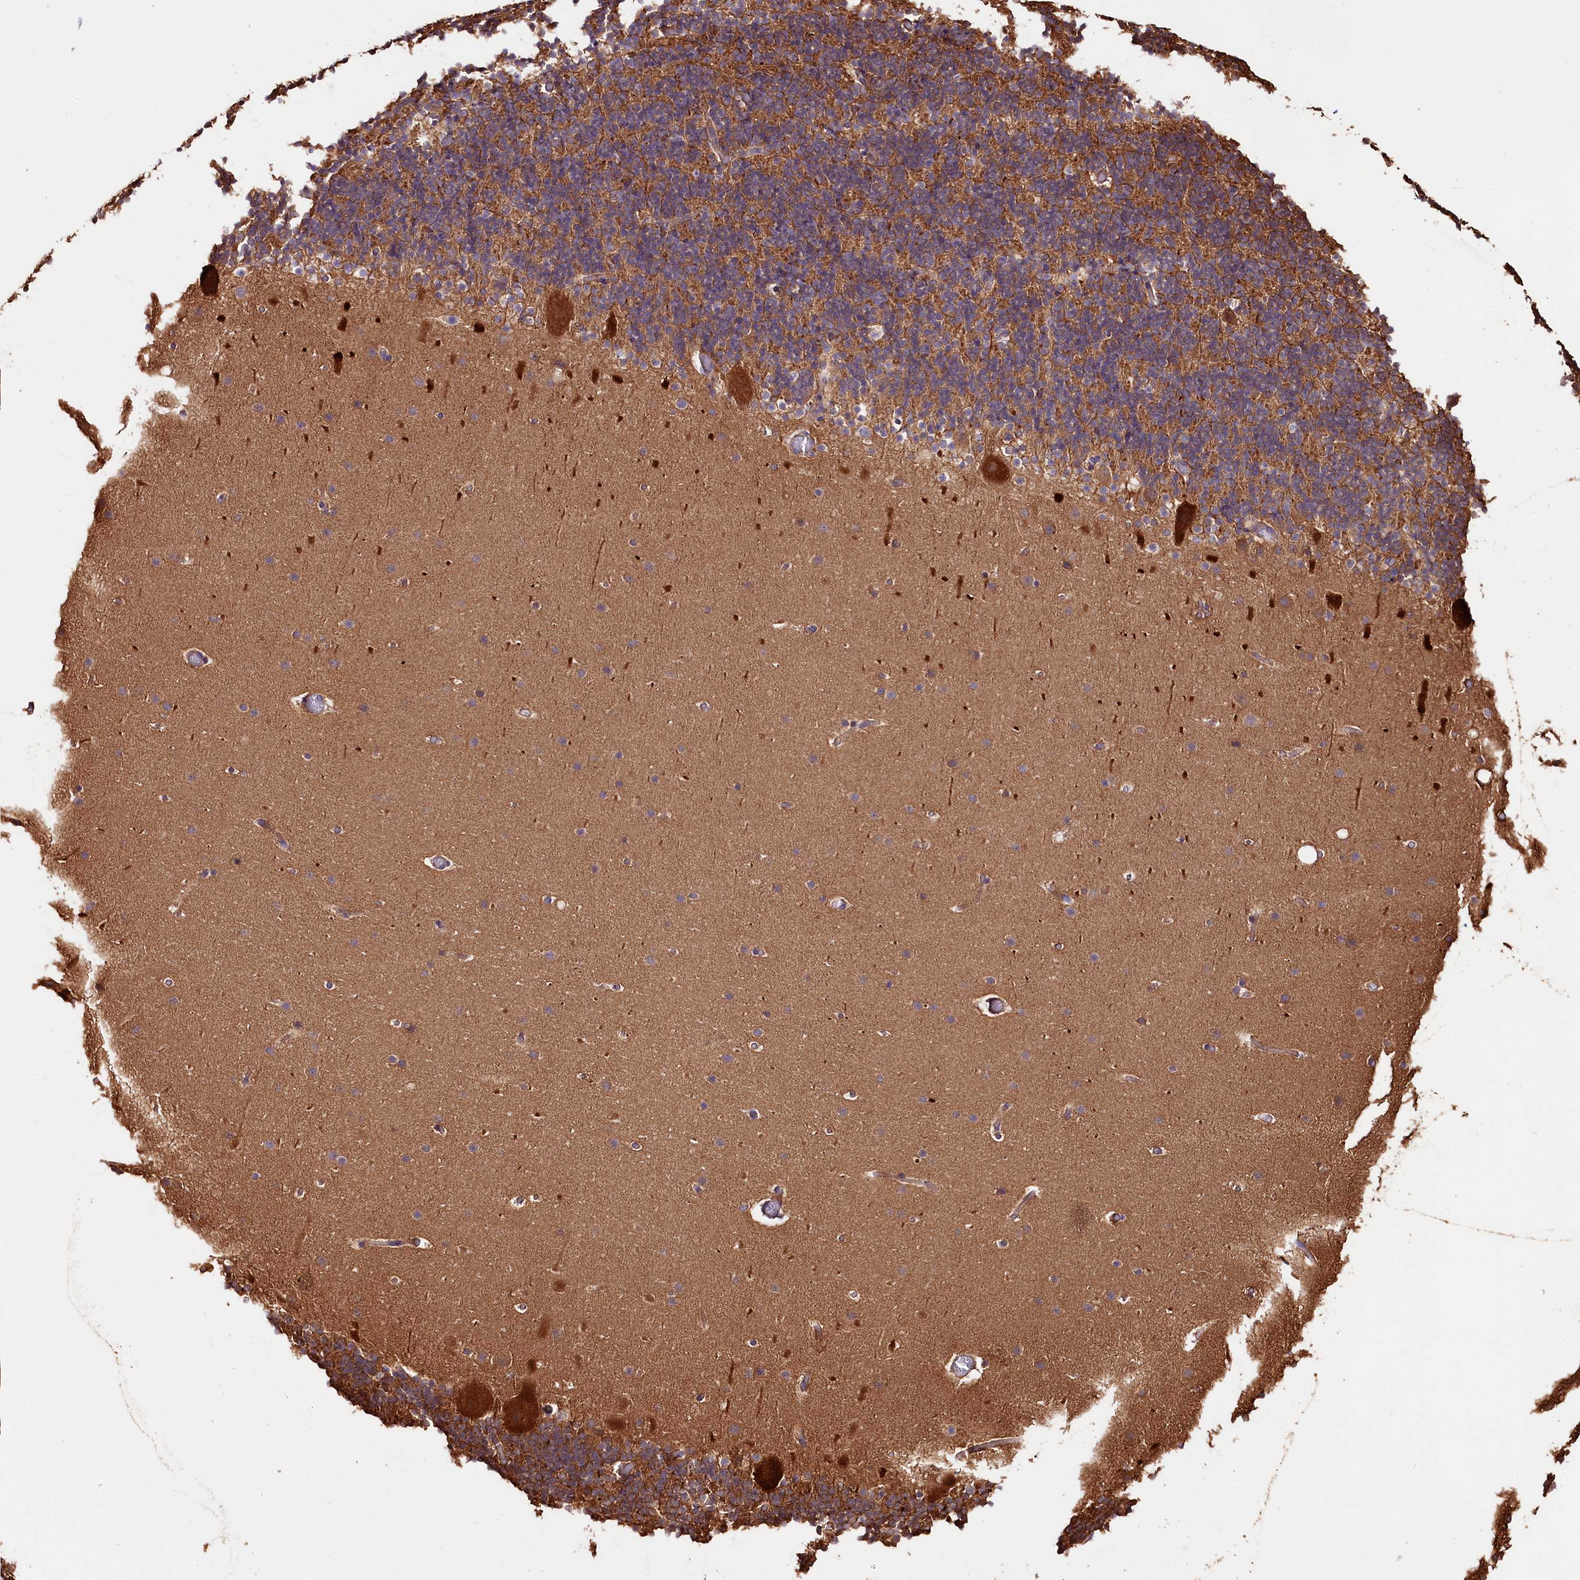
{"staining": {"intensity": "moderate", "quantity": ">75%", "location": "cytoplasmic/membranous"}, "tissue": "cerebellum", "cell_type": "Cells in granular layer", "image_type": "normal", "snomed": [{"axis": "morphology", "description": "Normal tissue, NOS"}, {"axis": "topography", "description": "Cerebellum"}], "caption": "High-power microscopy captured an immunohistochemistry (IHC) micrograph of unremarkable cerebellum, revealing moderate cytoplasmic/membranous expression in approximately >75% of cells in granular layer. (DAB IHC with brightfield microscopy, high magnification).", "gene": "CEP295", "patient": {"sex": "male", "age": 57}}